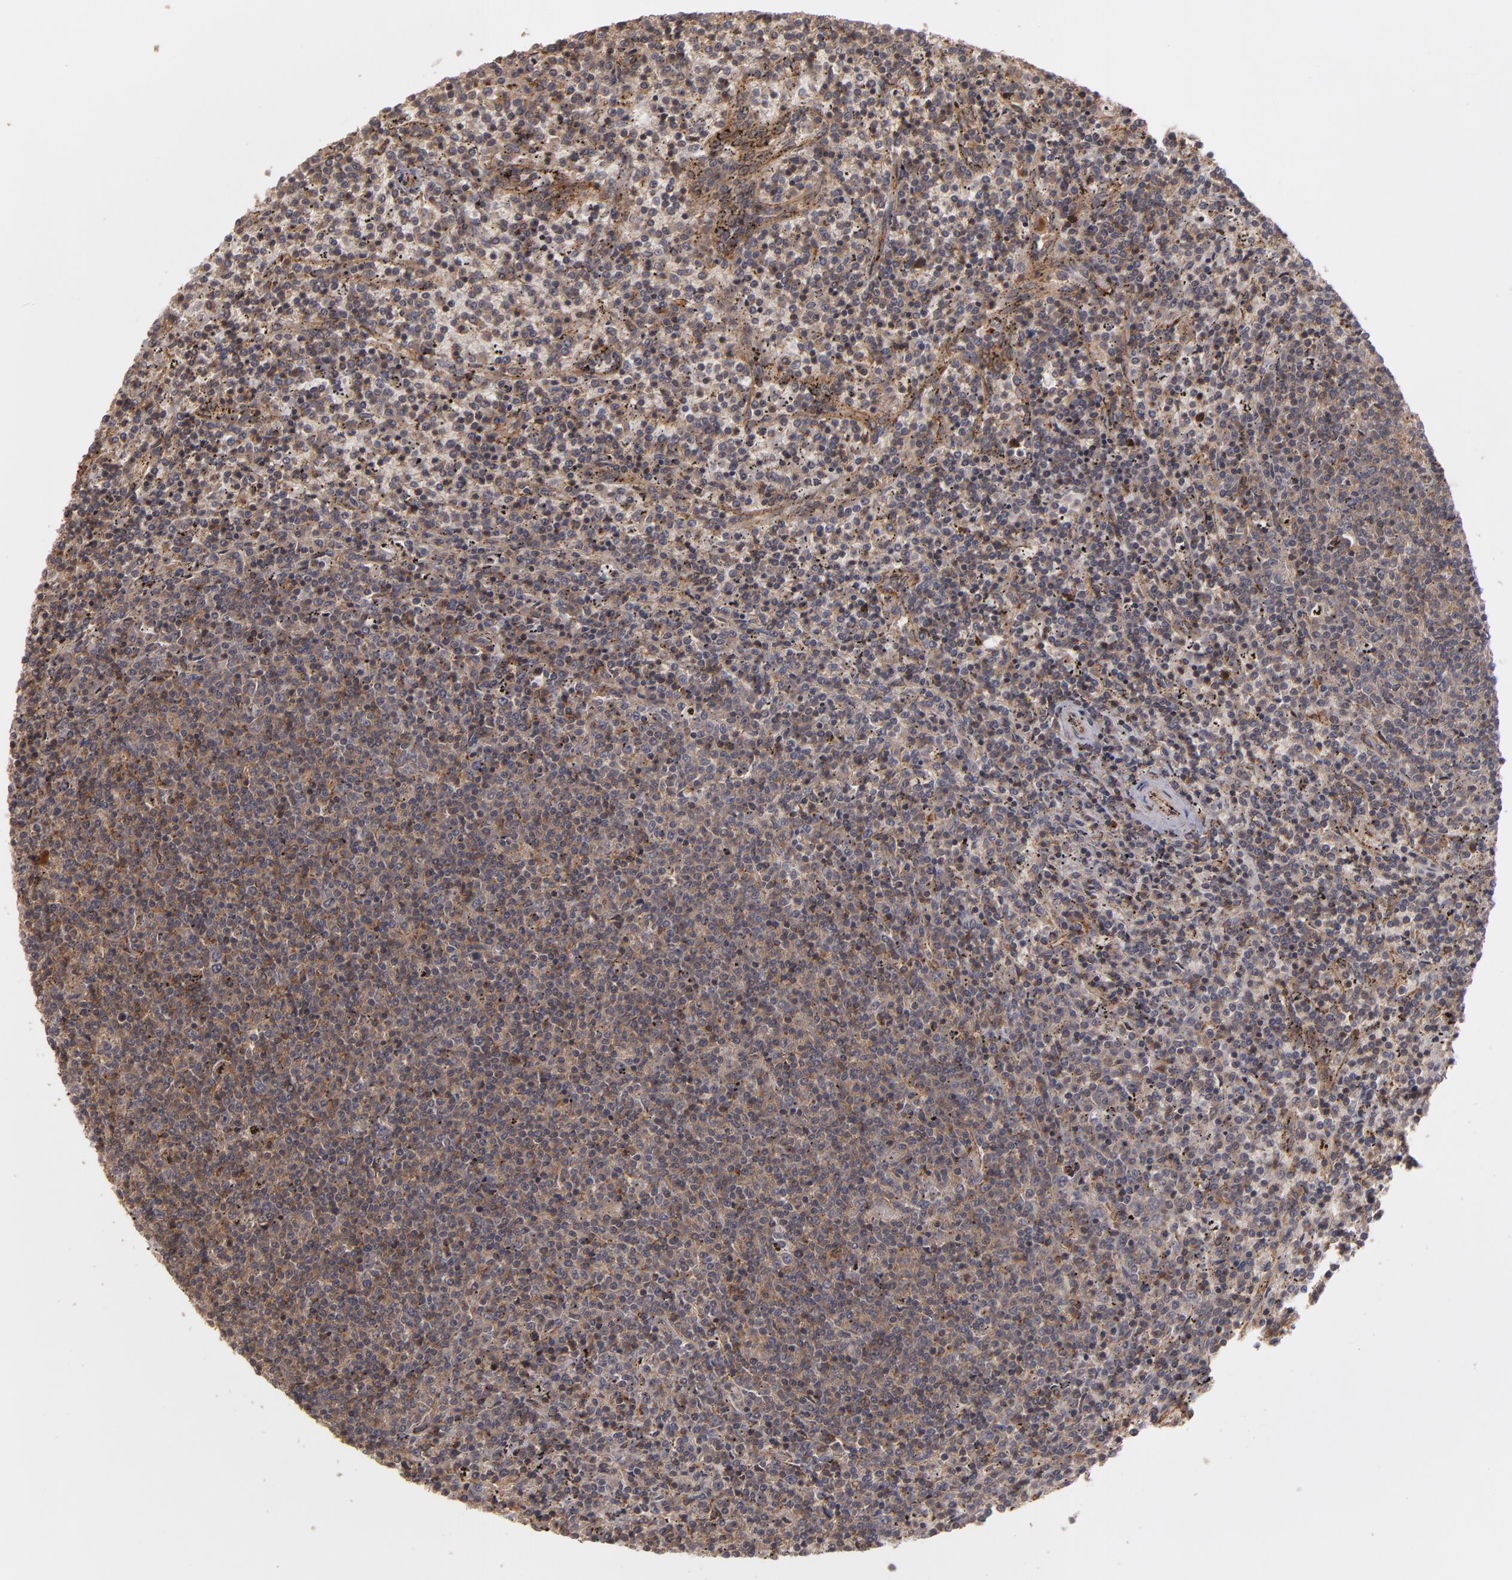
{"staining": {"intensity": "moderate", "quantity": "25%-75%", "location": "cytoplasmic/membranous"}, "tissue": "lymphoma", "cell_type": "Tumor cells", "image_type": "cancer", "snomed": [{"axis": "morphology", "description": "Malignant lymphoma, non-Hodgkin's type, Low grade"}, {"axis": "topography", "description": "Spleen"}], "caption": "Low-grade malignant lymphoma, non-Hodgkin's type stained with IHC demonstrates moderate cytoplasmic/membranous positivity in about 25%-75% of tumor cells.", "gene": "TJP1", "patient": {"sex": "female", "age": 50}}